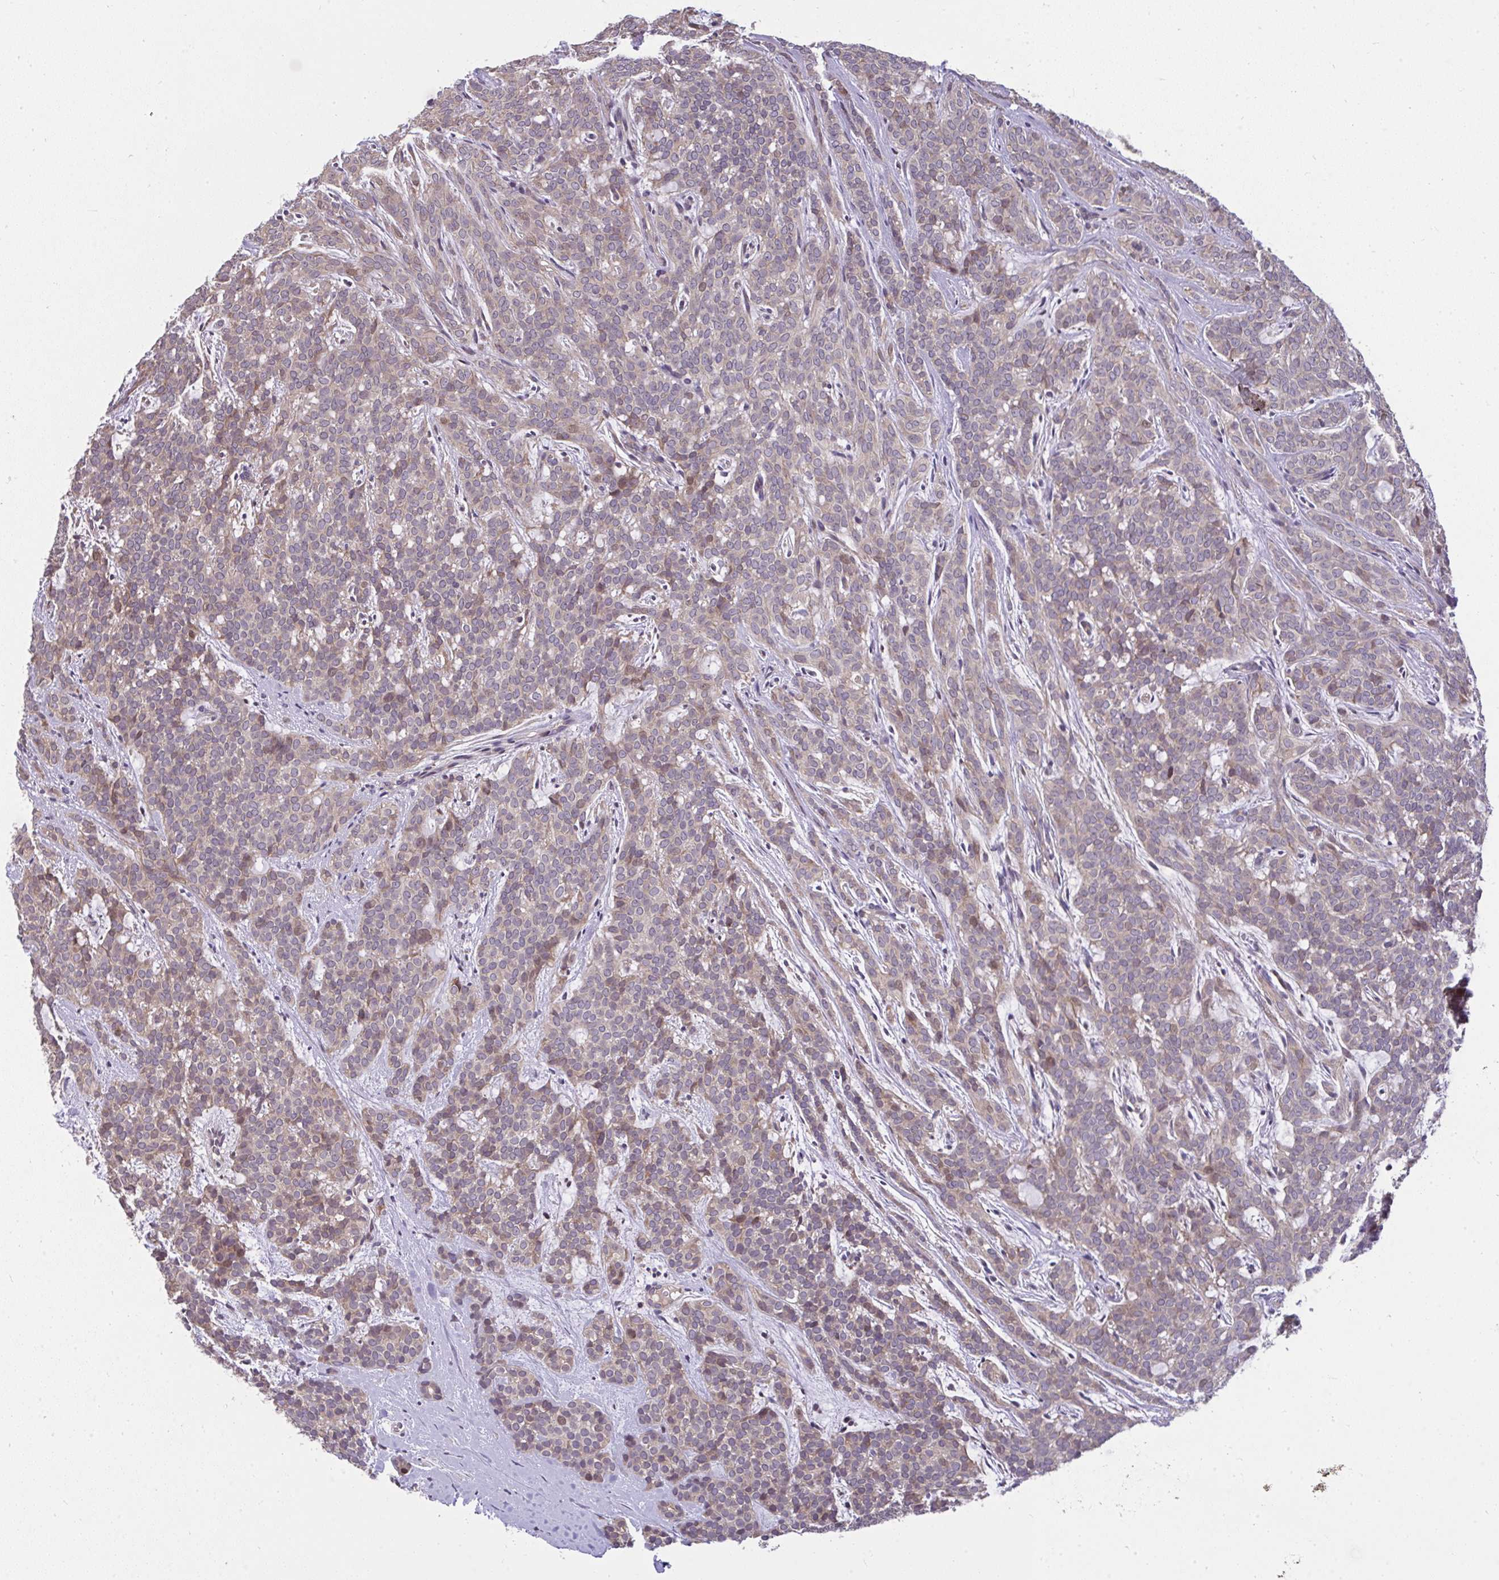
{"staining": {"intensity": "weak", "quantity": "25%-75%", "location": "cytoplasmic/membranous,nuclear"}, "tissue": "head and neck cancer", "cell_type": "Tumor cells", "image_type": "cancer", "snomed": [{"axis": "morphology", "description": "Normal tissue, NOS"}, {"axis": "morphology", "description": "Adenocarcinoma, NOS"}, {"axis": "topography", "description": "Oral tissue"}, {"axis": "topography", "description": "Head-Neck"}], "caption": "Immunohistochemistry (IHC) image of neoplastic tissue: human adenocarcinoma (head and neck) stained using IHC demonstrates low levels of weak protein expression localized specifically in the cytoplasmic/membranous and nuclear of tumor cells, appearing as a cytoplasmic/membranous and nuclear brown color.", "gene": "RDH14", "patient": {"sex": "female", "age": 57}}